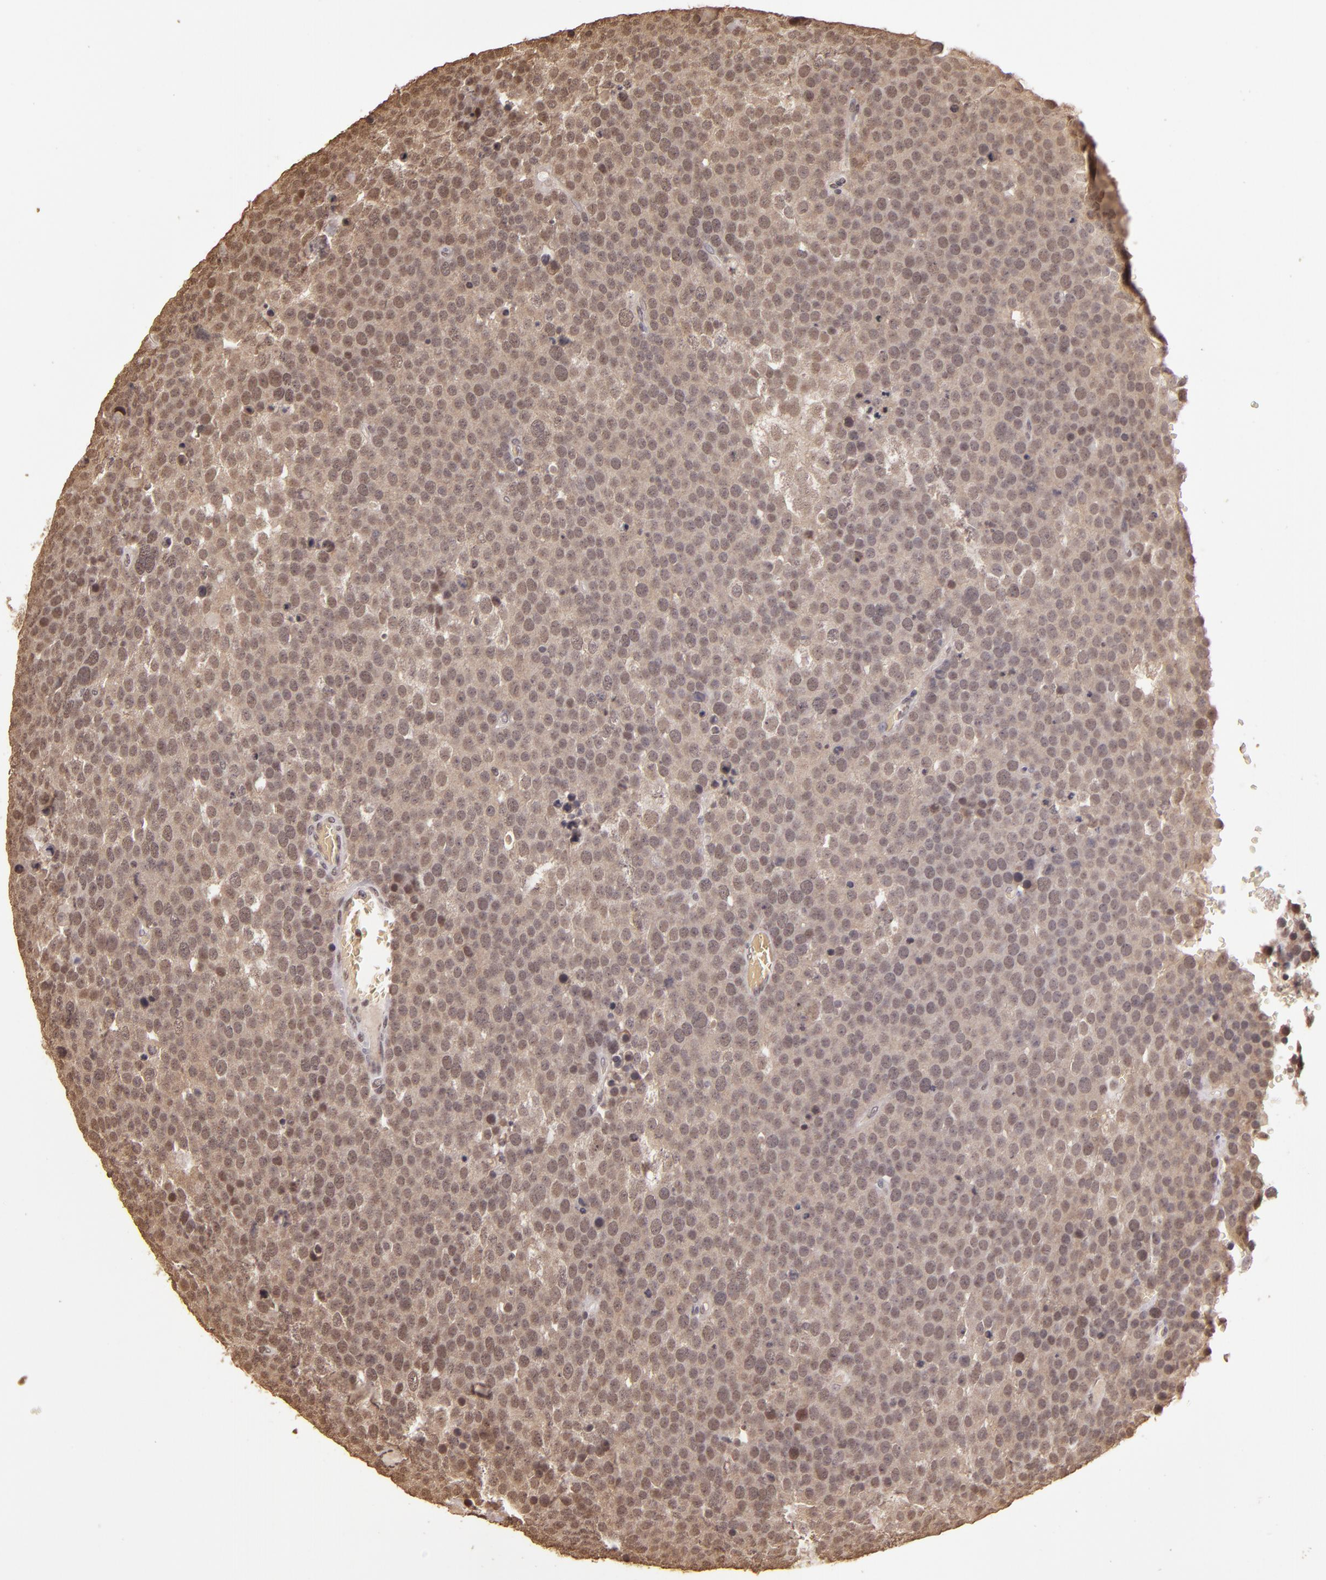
{"staining": {"intensity": "weak", "quantity": ">75%", "location": "cytoplasmic/membranous,nuclear"}, "tissue": "testis cancer", "cell_type": "Tumor cells", "image_type": "cancer", "snomed": [{"axis": "morphology", "description": "Seminoma, NOS"}, {"axis": "topography", "description": "Testis"}], "caption": "Tumor cells reveal low levels of weak cytoplasmic/membranous and nuclear expression in approximately >75% of cells in testis seminoma.", "gene": "CUL1", "patient": {"sex": "male", "age": 71}}